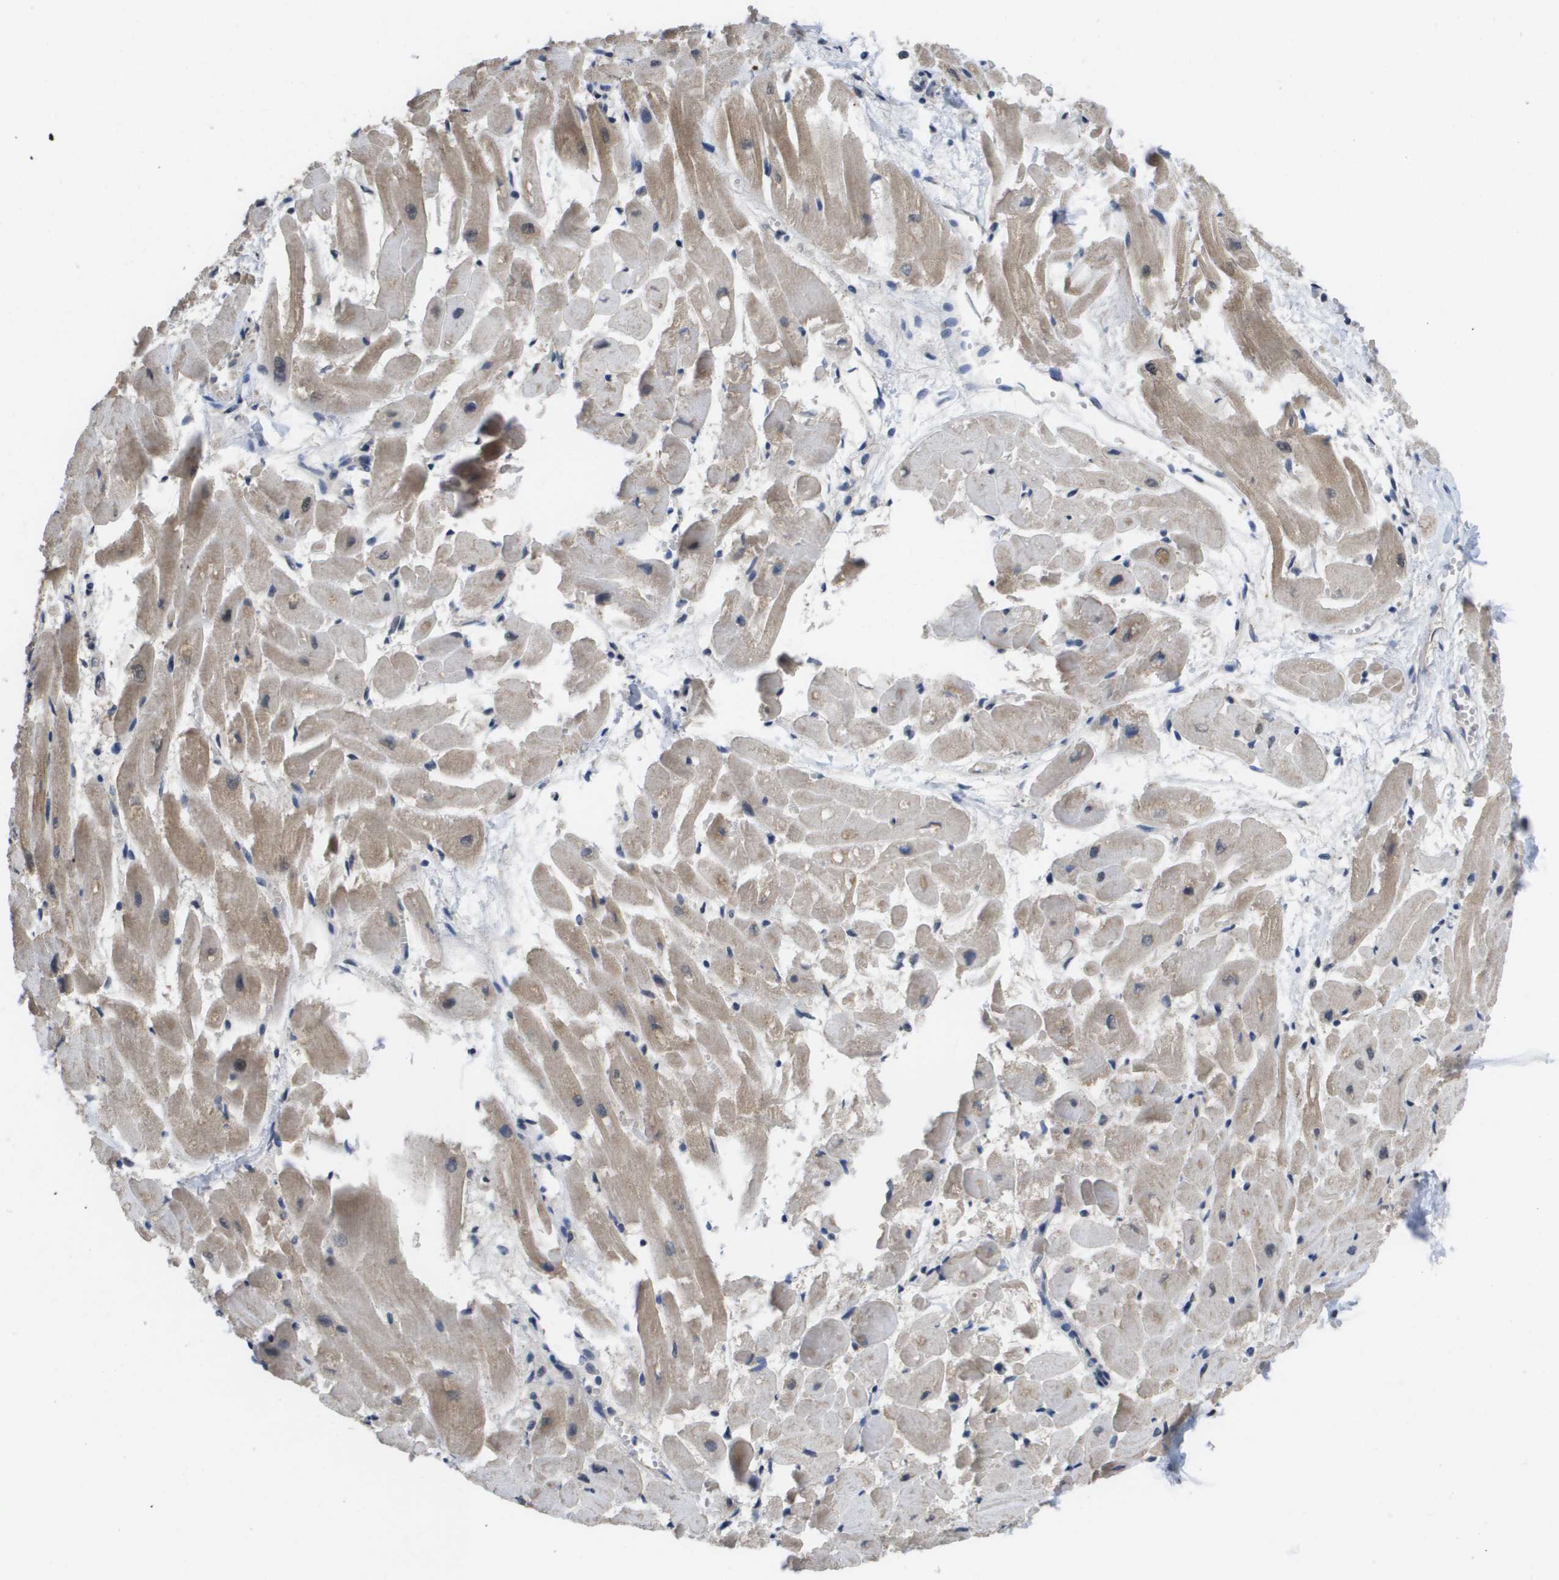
{"staining": {"intensity": "weak", "quantity": "25%-75%", "location": "cytoplasmic/membranous,nuclear"}, "tissue": "heart muscle", "cell_type": "Cardiomyocytes", "image_type": "normal", "snomed": [{"axis": "morphology", "description": "Normal tissue, NOS"}, {"axis": "topography", "description": "Heart"}], "caption": "Immunohistochemistry photomicrograph of normal human heart muscle stained for a protein (brown), which reveals low levels of weak cytoplasmic/membranous,nuclear expression in approximately 25%-75% of cardiomyocytes.", "gene": "AMBRA1", "patient": {"sex": "female", "age": 19}}